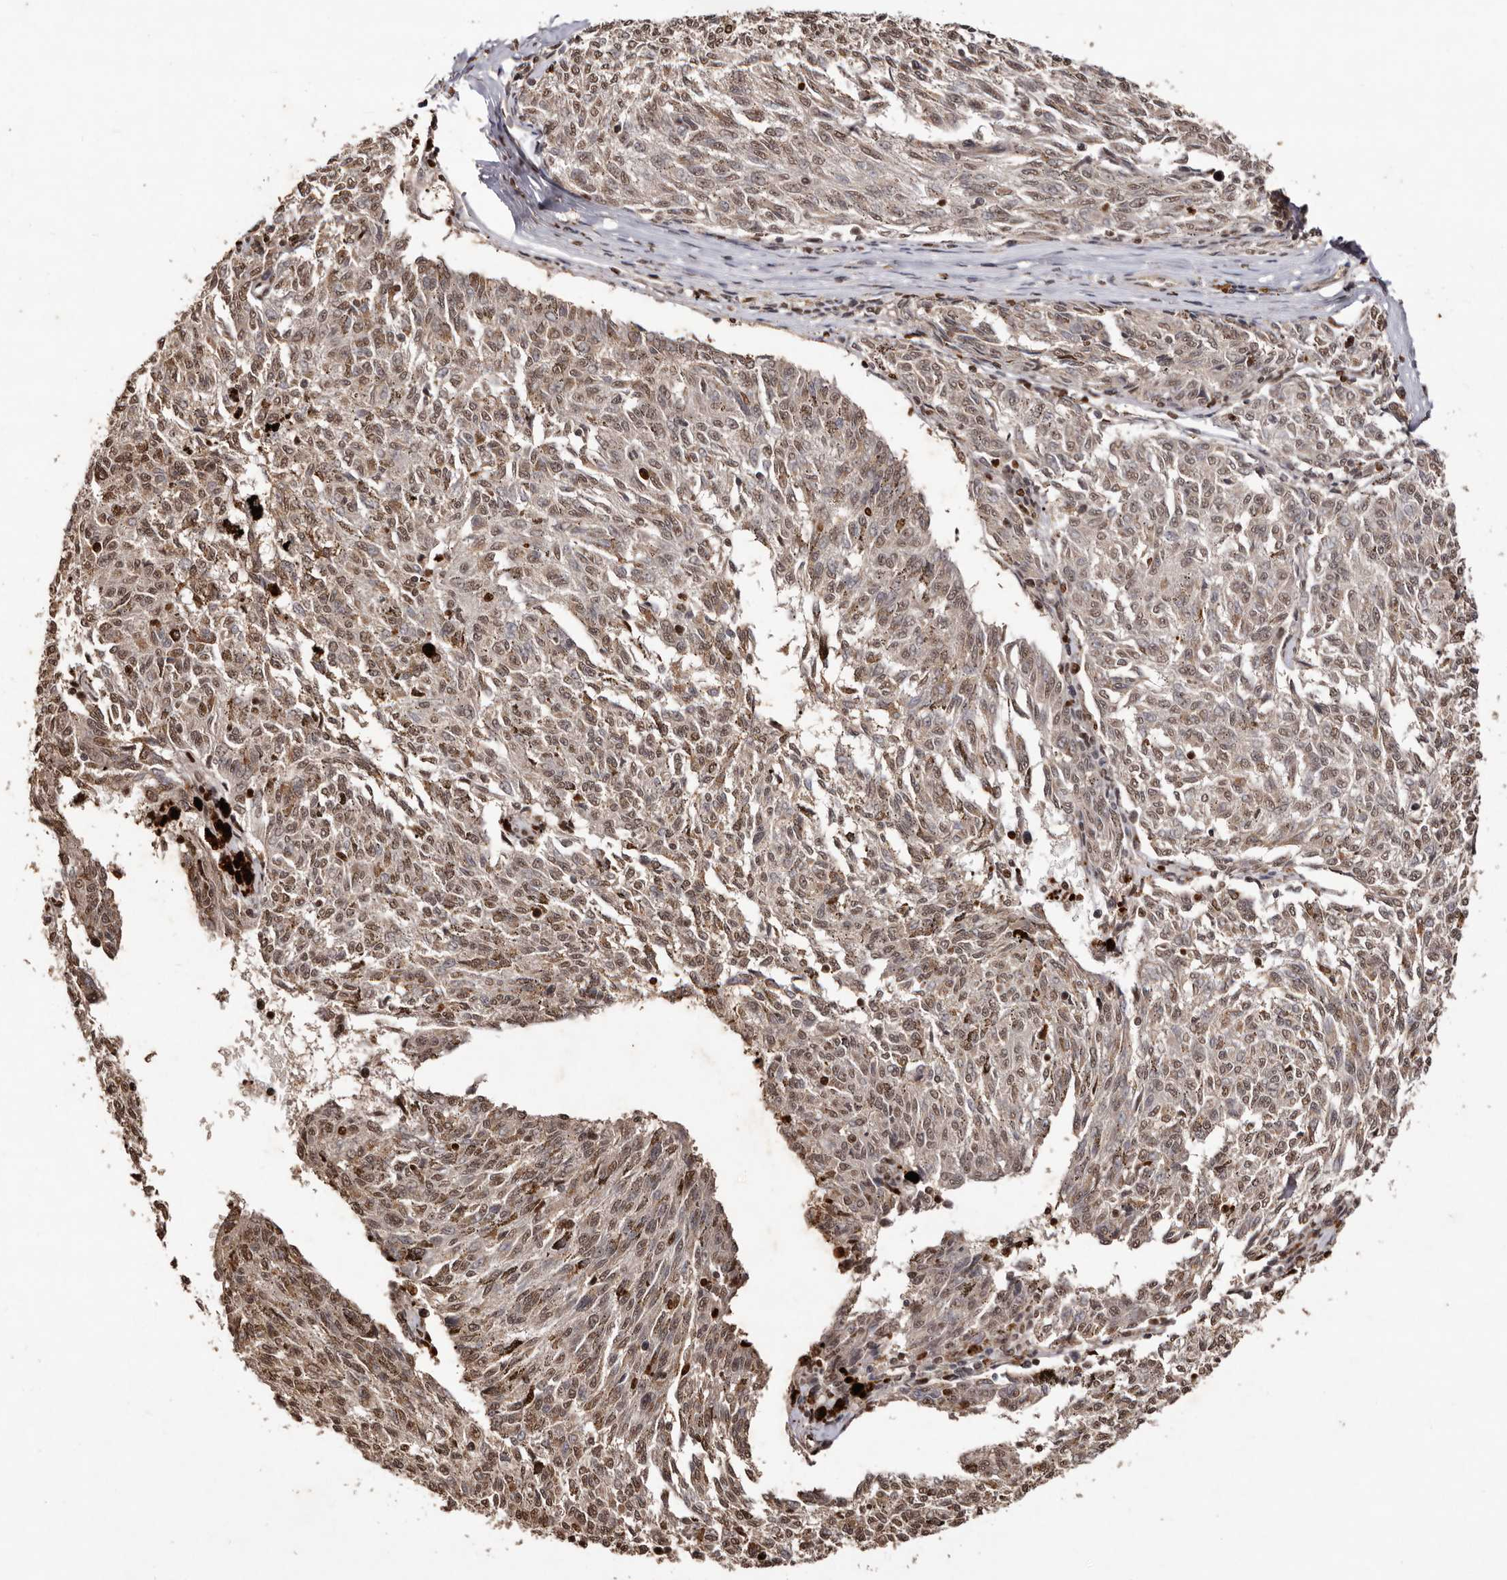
{"staining": {"intensity": "moderate", "quantity": ">75%", "location": "cytoplasmic/membranous,nuclear"}, "tissue": "melanoma", "cell_type": "Tumor cells", "image_type": "cancer", "snomed": [{"axis": "morphology", "description": "Malignant melanoma, NOS"}, {"axis": "topography", "description": "Skin"}], "caption": "Immunohistochemical staining of melanoma shows moderate cytoplasmic/membranous and nuclear protein positivity in about >75% of tumor cells.", "gene": "NOTCH1", "patient": {"sex": "female", "age": 72}}